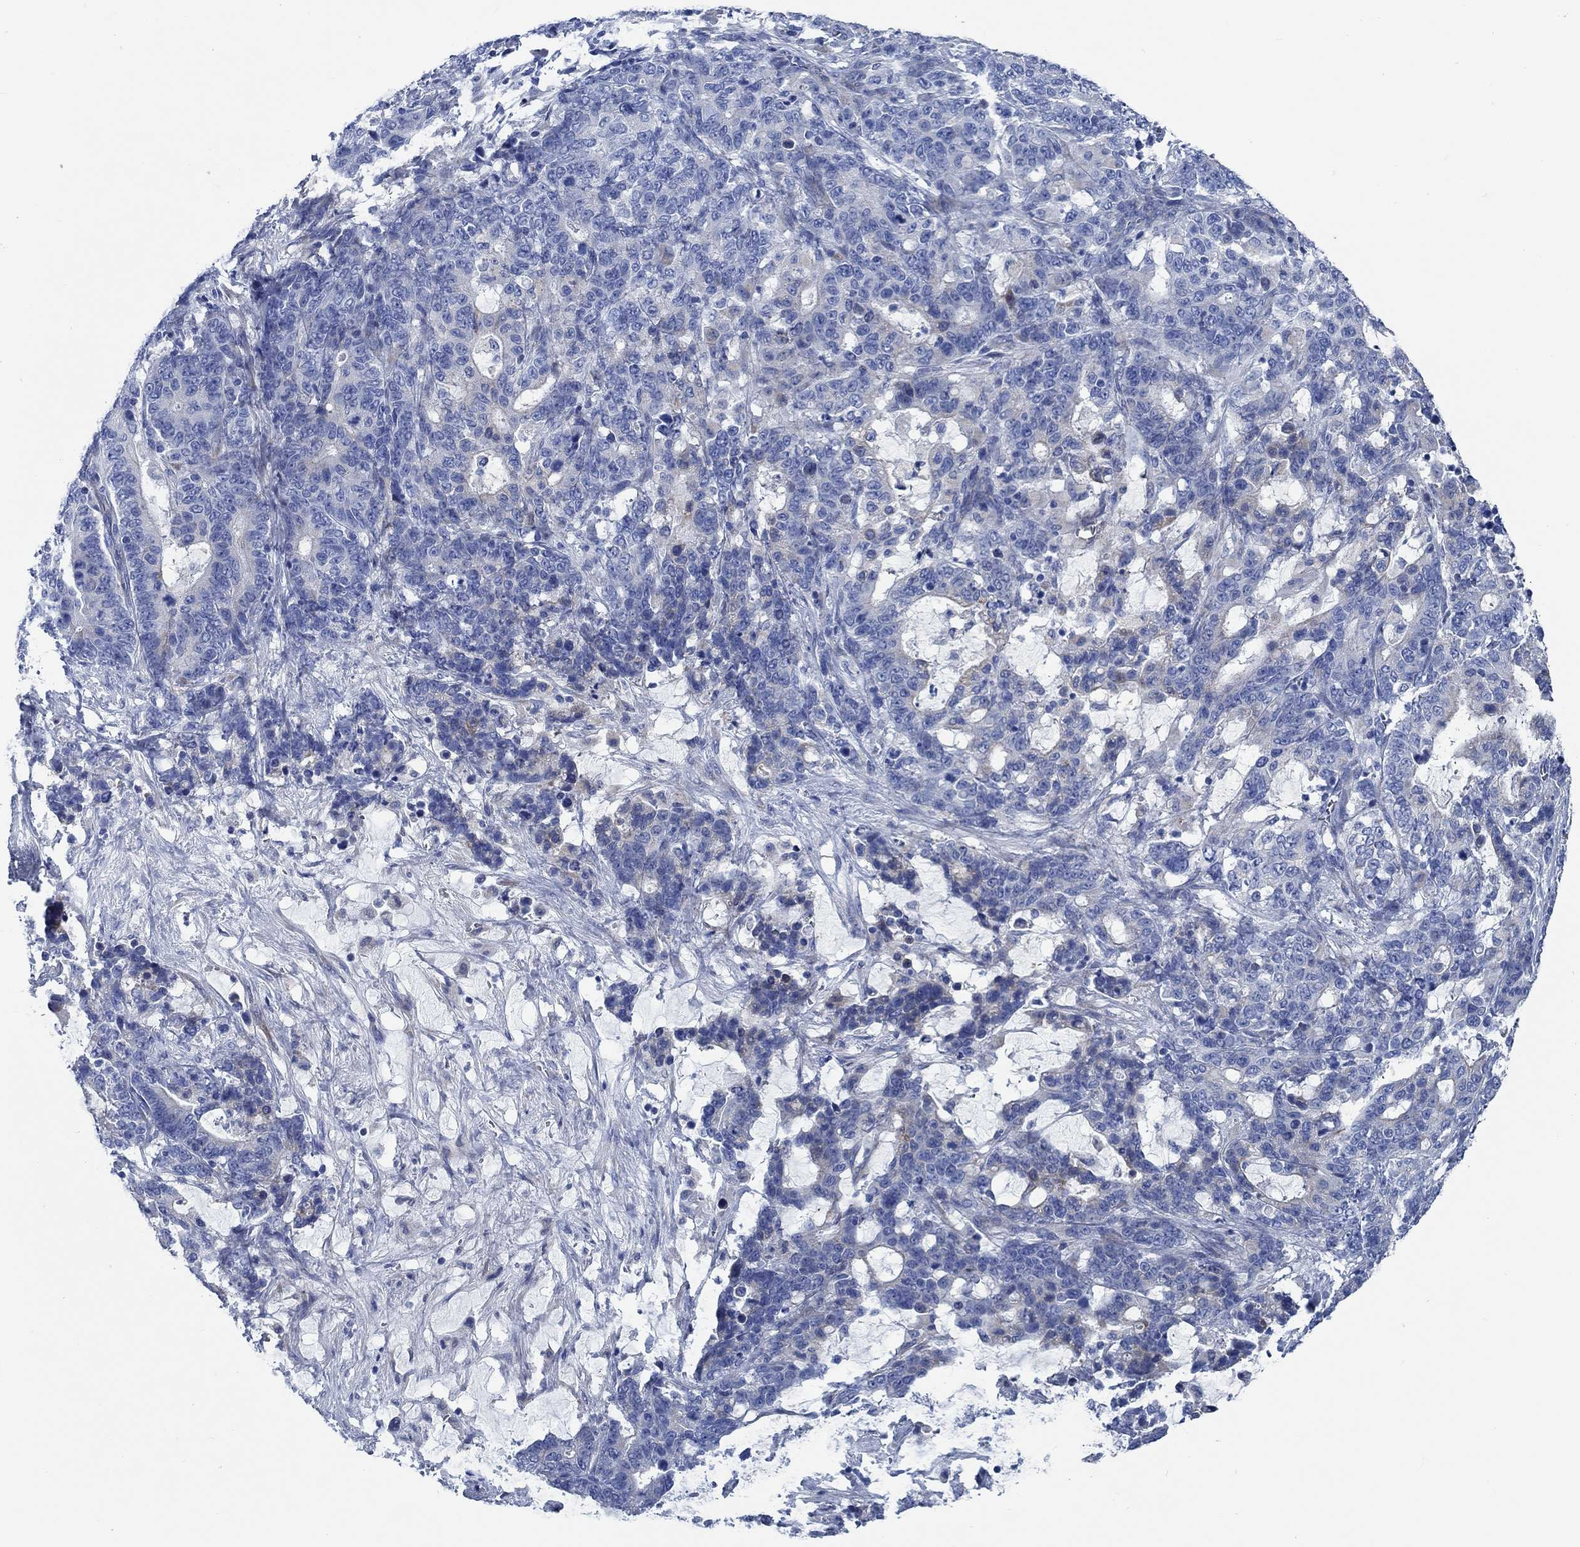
{"staining": {"intensity": "negative", "quantity": "none", "location": "none"}, "tissue": "stomach cancer", "cell_type": "Tumor cells", "image_type": "cancer", "snomed": [{"axis": "morphology", "description": "Normal tissue, NOS"}, {"axis": "morphology", "description": "Adenocarcinoma, NOS"}, {"axis": "topography", "description": "Stomach"}], "caption": "Stomach cancer stained for a protein using immunohistochemistry shows no expression tumor cells.", "gene": "SVEP1", "patient": {"sex": "female", "age": 64}}